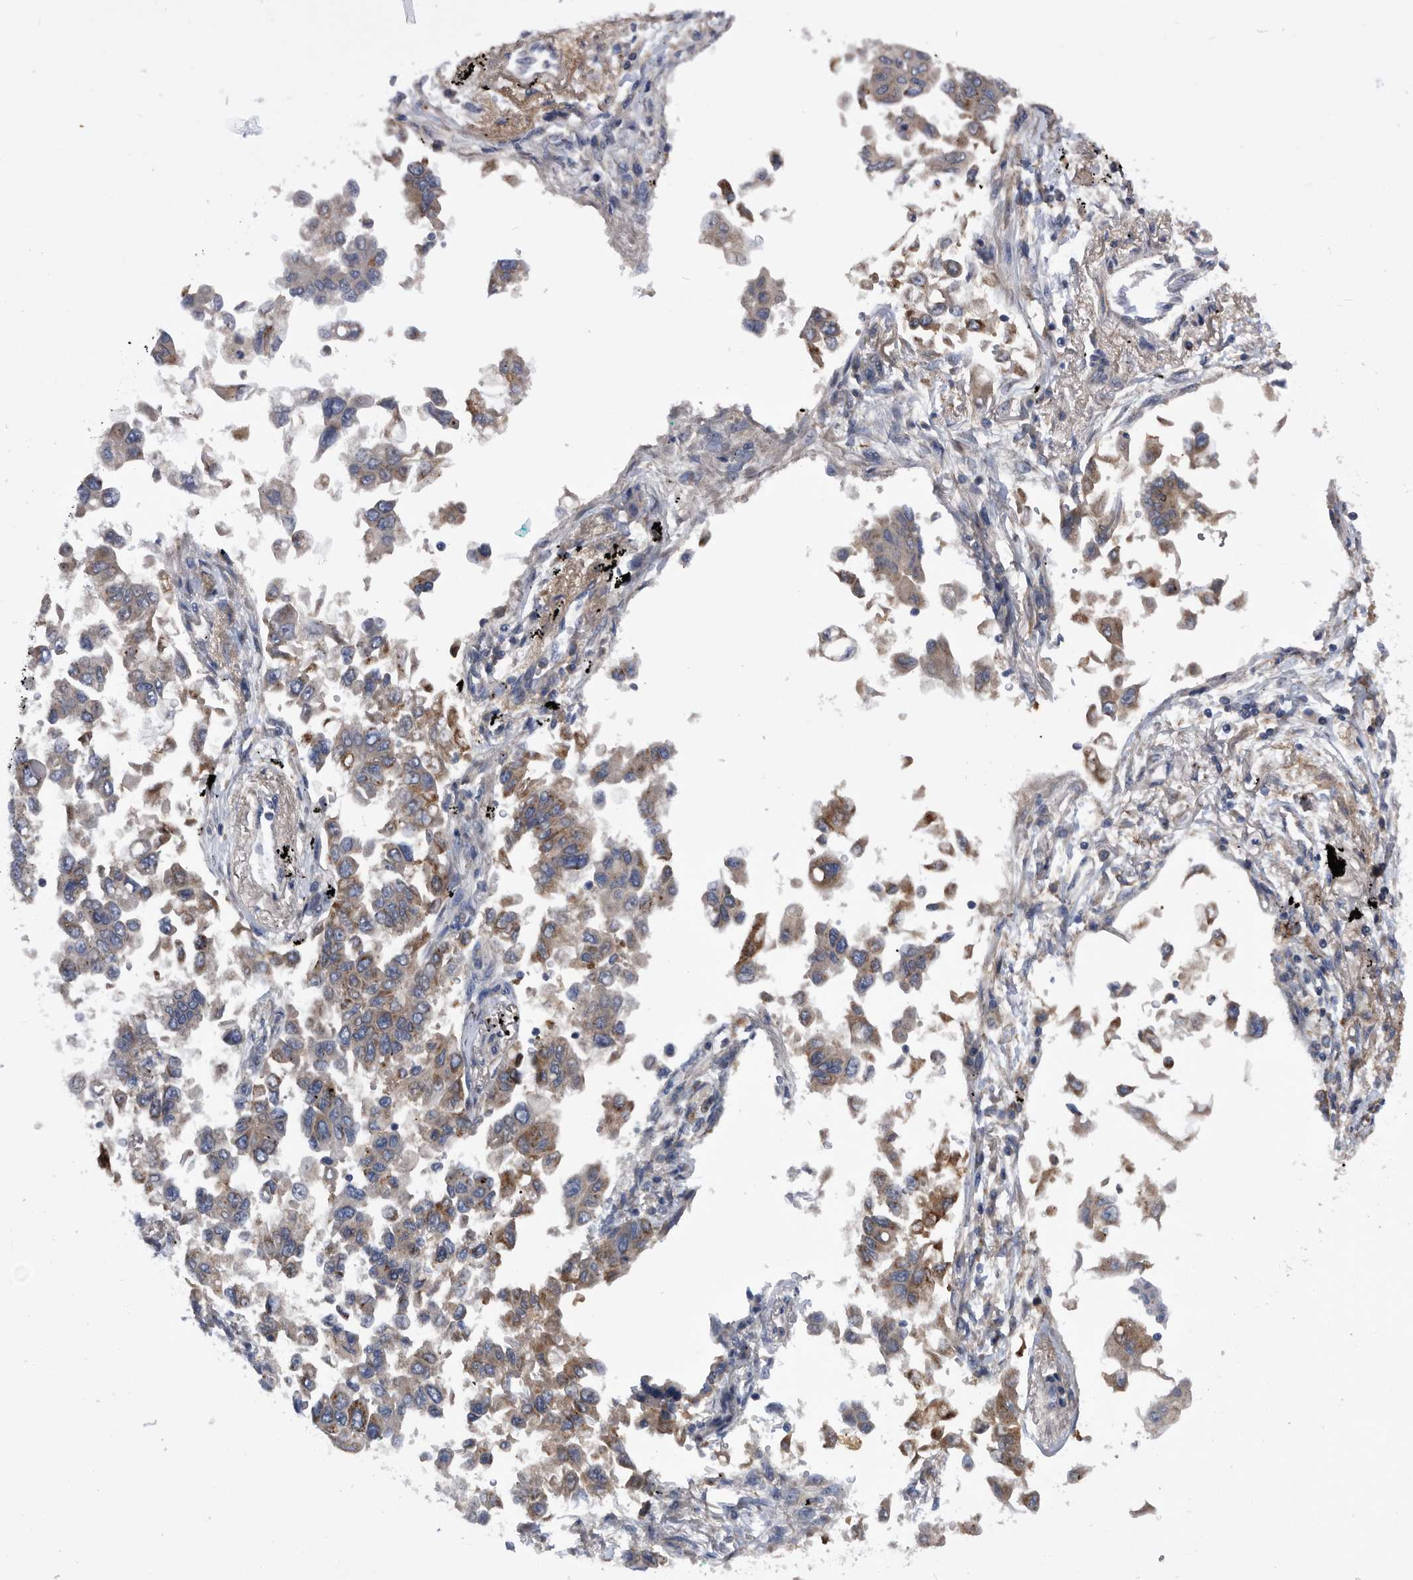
{"staining": {"intensity": "moderate", "quantity": ">75%", "location": "cytoplasmic/membranous"}, "tissue": "lung cancer", "cell_type": "Tumor cells", "image_type": "cancer", "snomed": [{"axis": "morphology", "description": "Adenocarcinoma, NOS"}, {"axis": "topography", "description": "Lung"}], "caption": "Lung cancer tissue reveals moderate cytoplasmic/membranous expression in about >75% of tumor cells", "gene": "BAIAP3", "patient": {"sex": "female", "age": 67}}